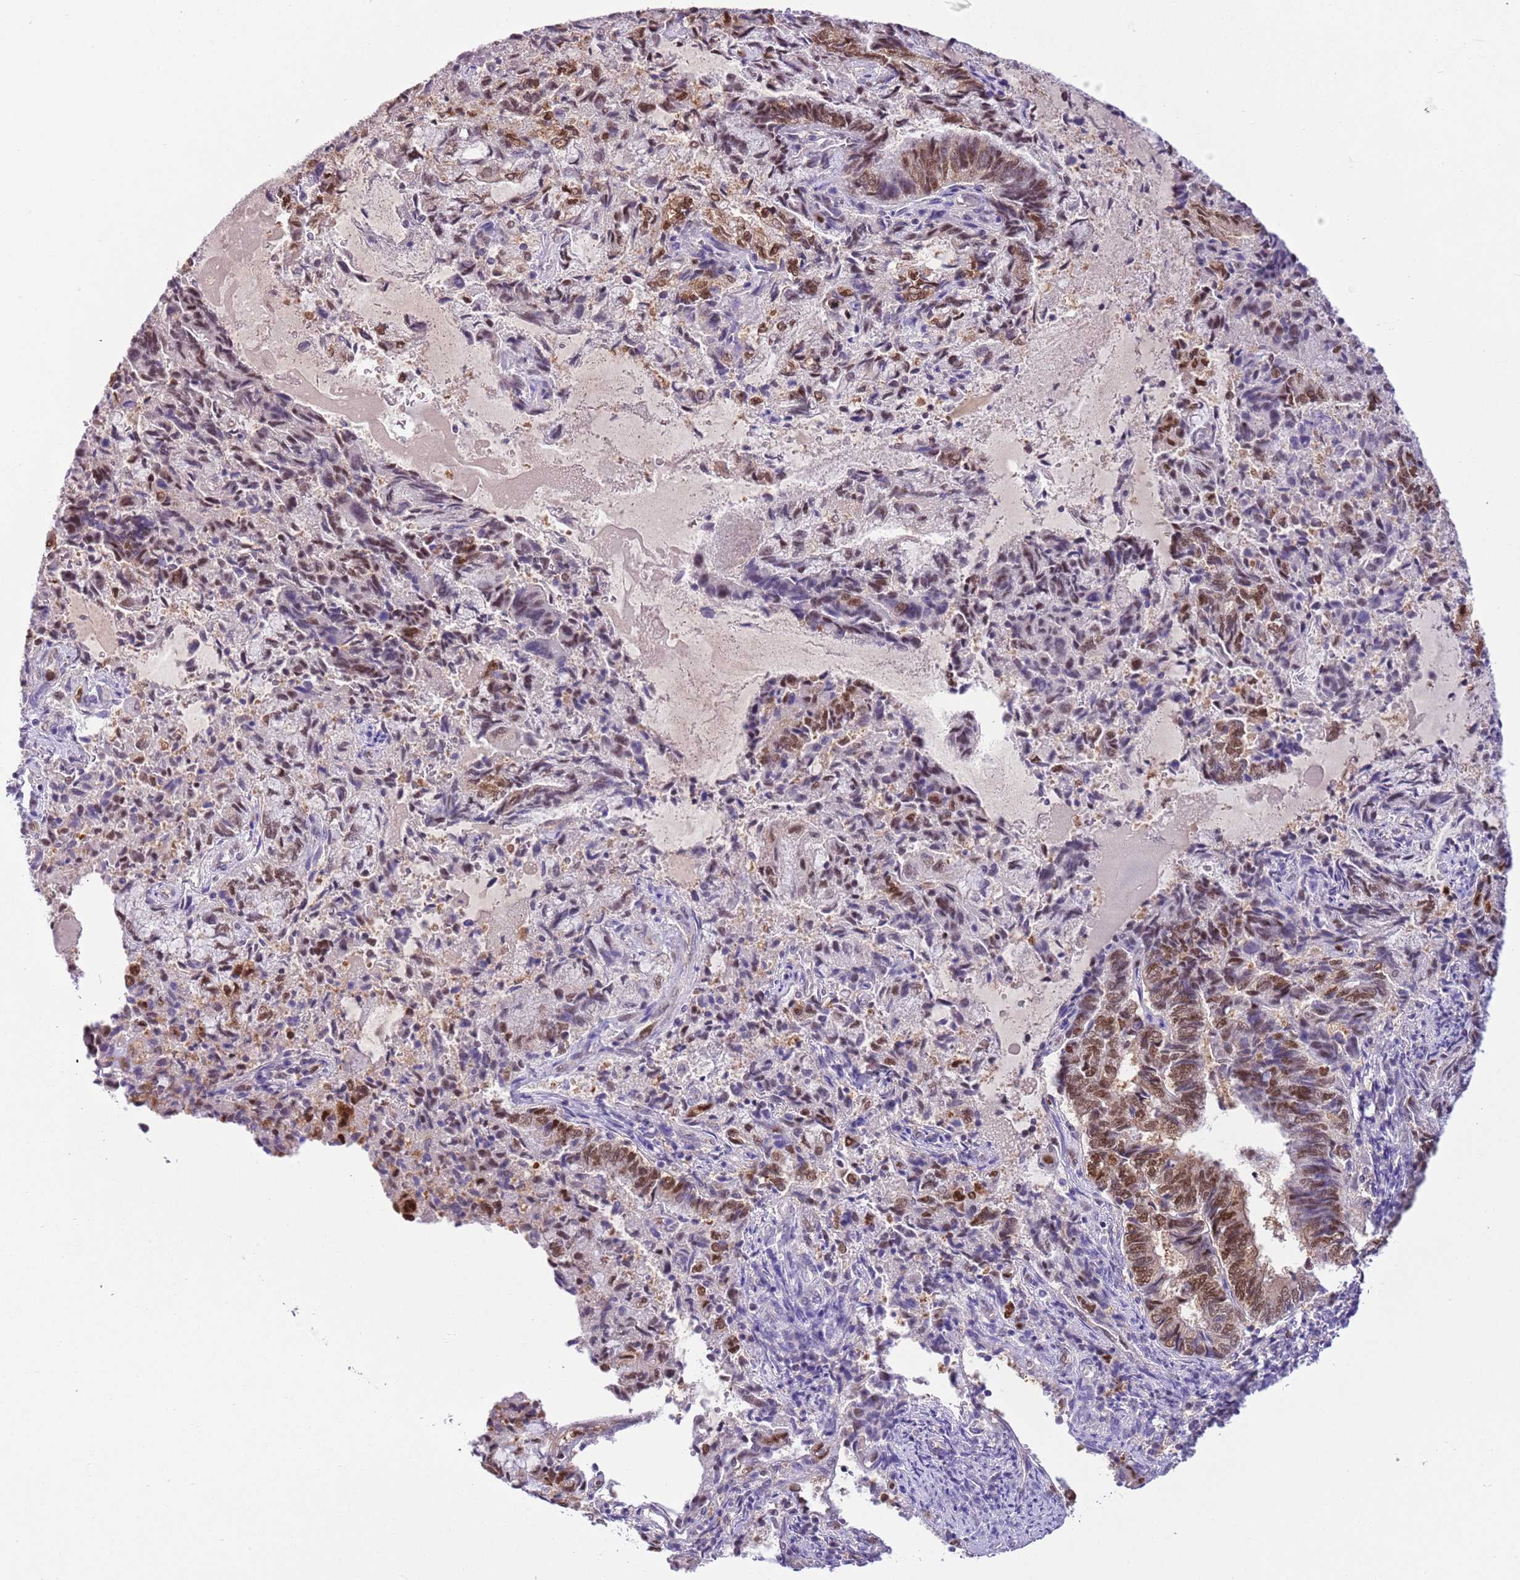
{"staining": {"intensity": "moderate", "quantity": "25%-75%", "location": "cytoplasmic/membranous,nuclear"}, "tissue": "endometrial cancer", "cell_type": "Tumor cells", "image_type": "cancer", "snomed": [{"axis": "morphology", "description": "Adenocarcinoma, NOS"}, {"axis": "topography", "description": "Endometrium"}], "caption": "IHC staining of endometrial adenocarcinoma, which shows medium levels of moderate cytoplasmic/membranous and nuclear expression in about 25%-75% of tumor cells indicating moderate cytoplasmic/membranous and nuclear protein positivity. The staining was performed using DAB (3,3'-diaminobenzidine) (brown) for protein detection and nuclei were counterstained in hematoxylin (blue).", "gene": "DDI2", "patient": {"sex": "female", "age": 80}}